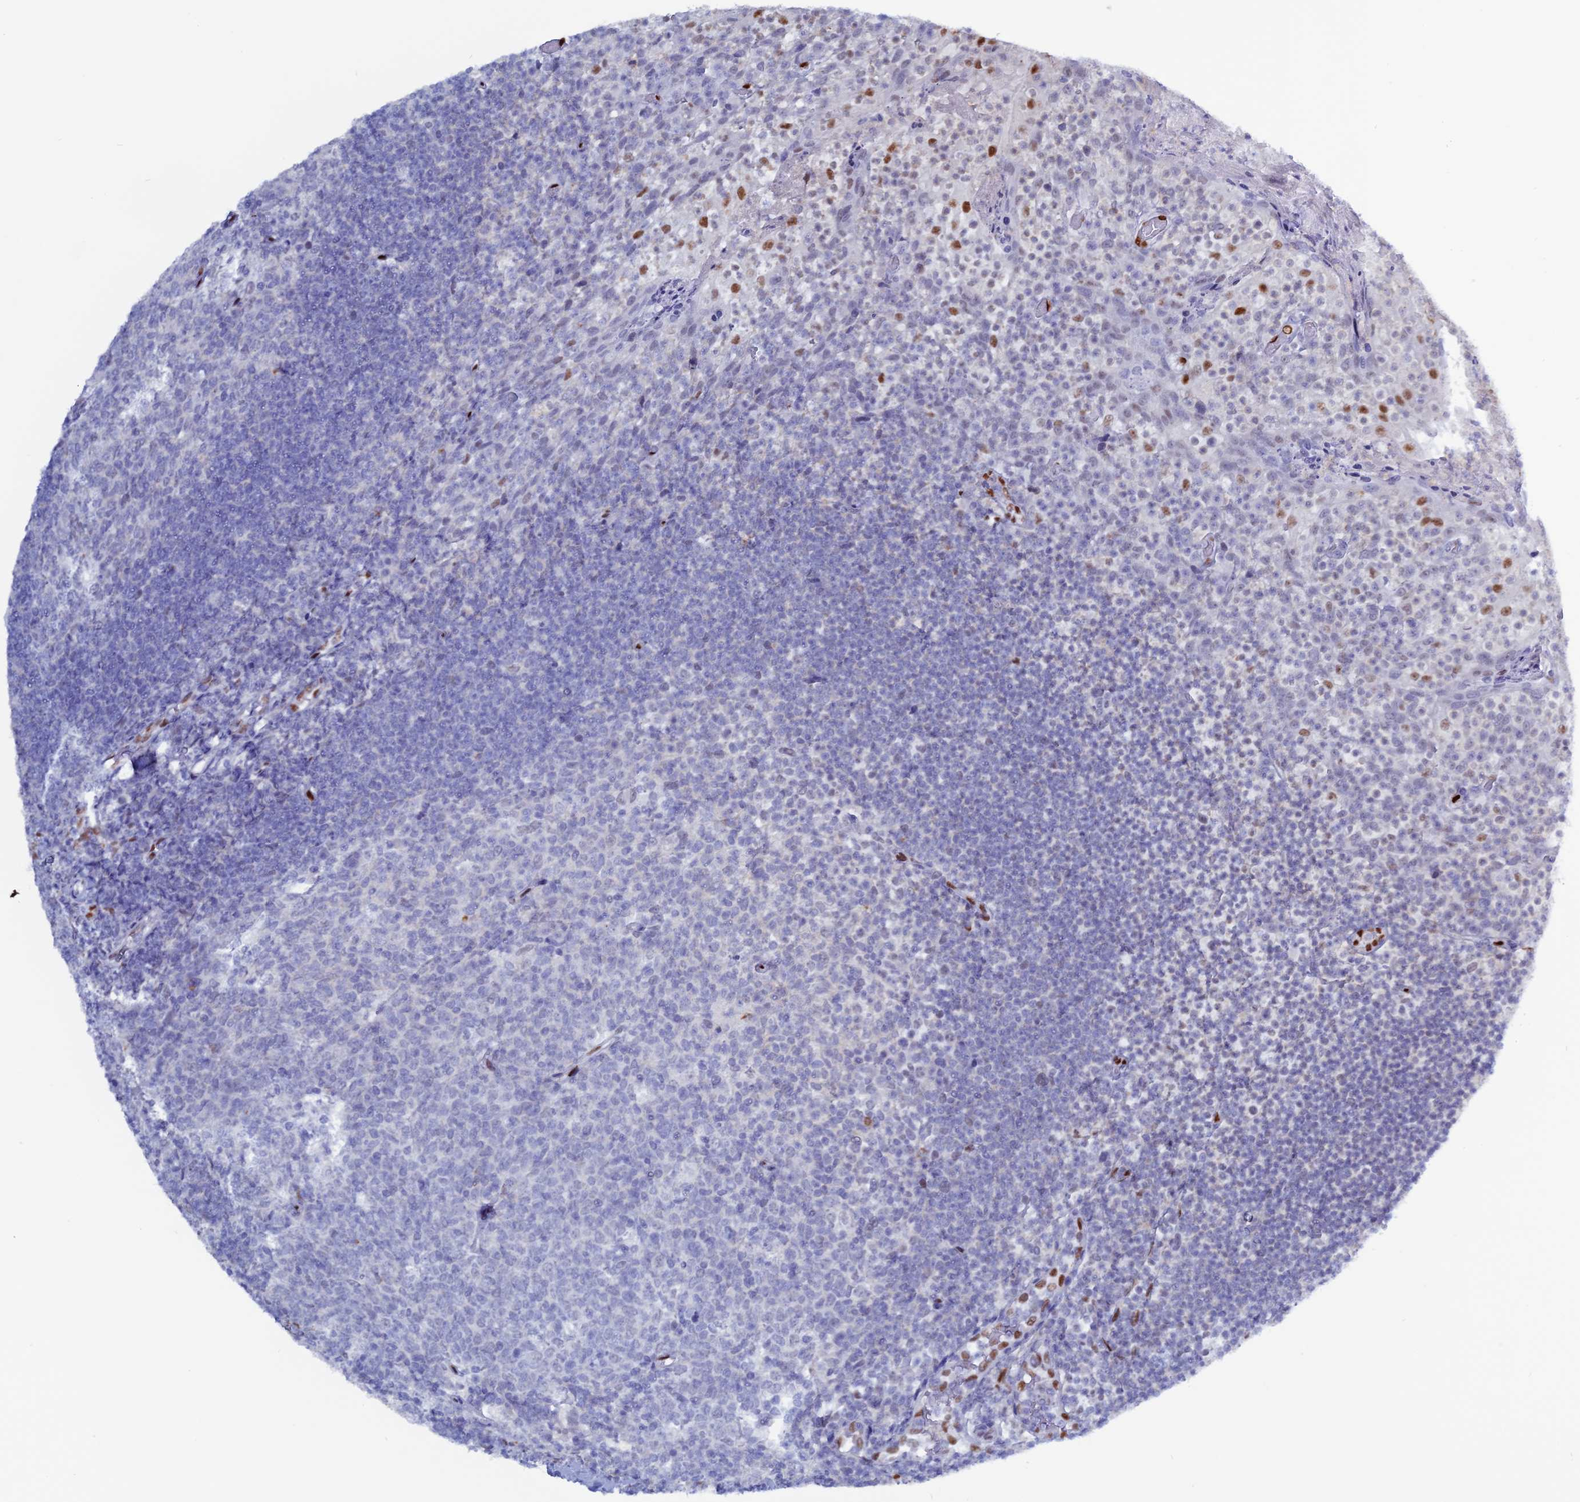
{"staining": {"intensity": "negative", "quantity": "none", "location": "none"}, "tissue": "tonsil", "cell_type": "Germinal center cells", "image_type": "normal", "snomed": [{"axis": "morphology", "description": "Normal tissue, NOS"}, {"axis": "topography", "description": "Tonsil"}], "caption": "High power microscopy micrograph of an IHC photomicrograph of normal tonsil, revealing no significant positivity in germinal center cells. (DAB (3,3'-diaminobenzidine) IHC visualized using brightfield microscopy, high magnification).", "gene": "NOL4L", "patient": {"sex": "female", "age": 10}}